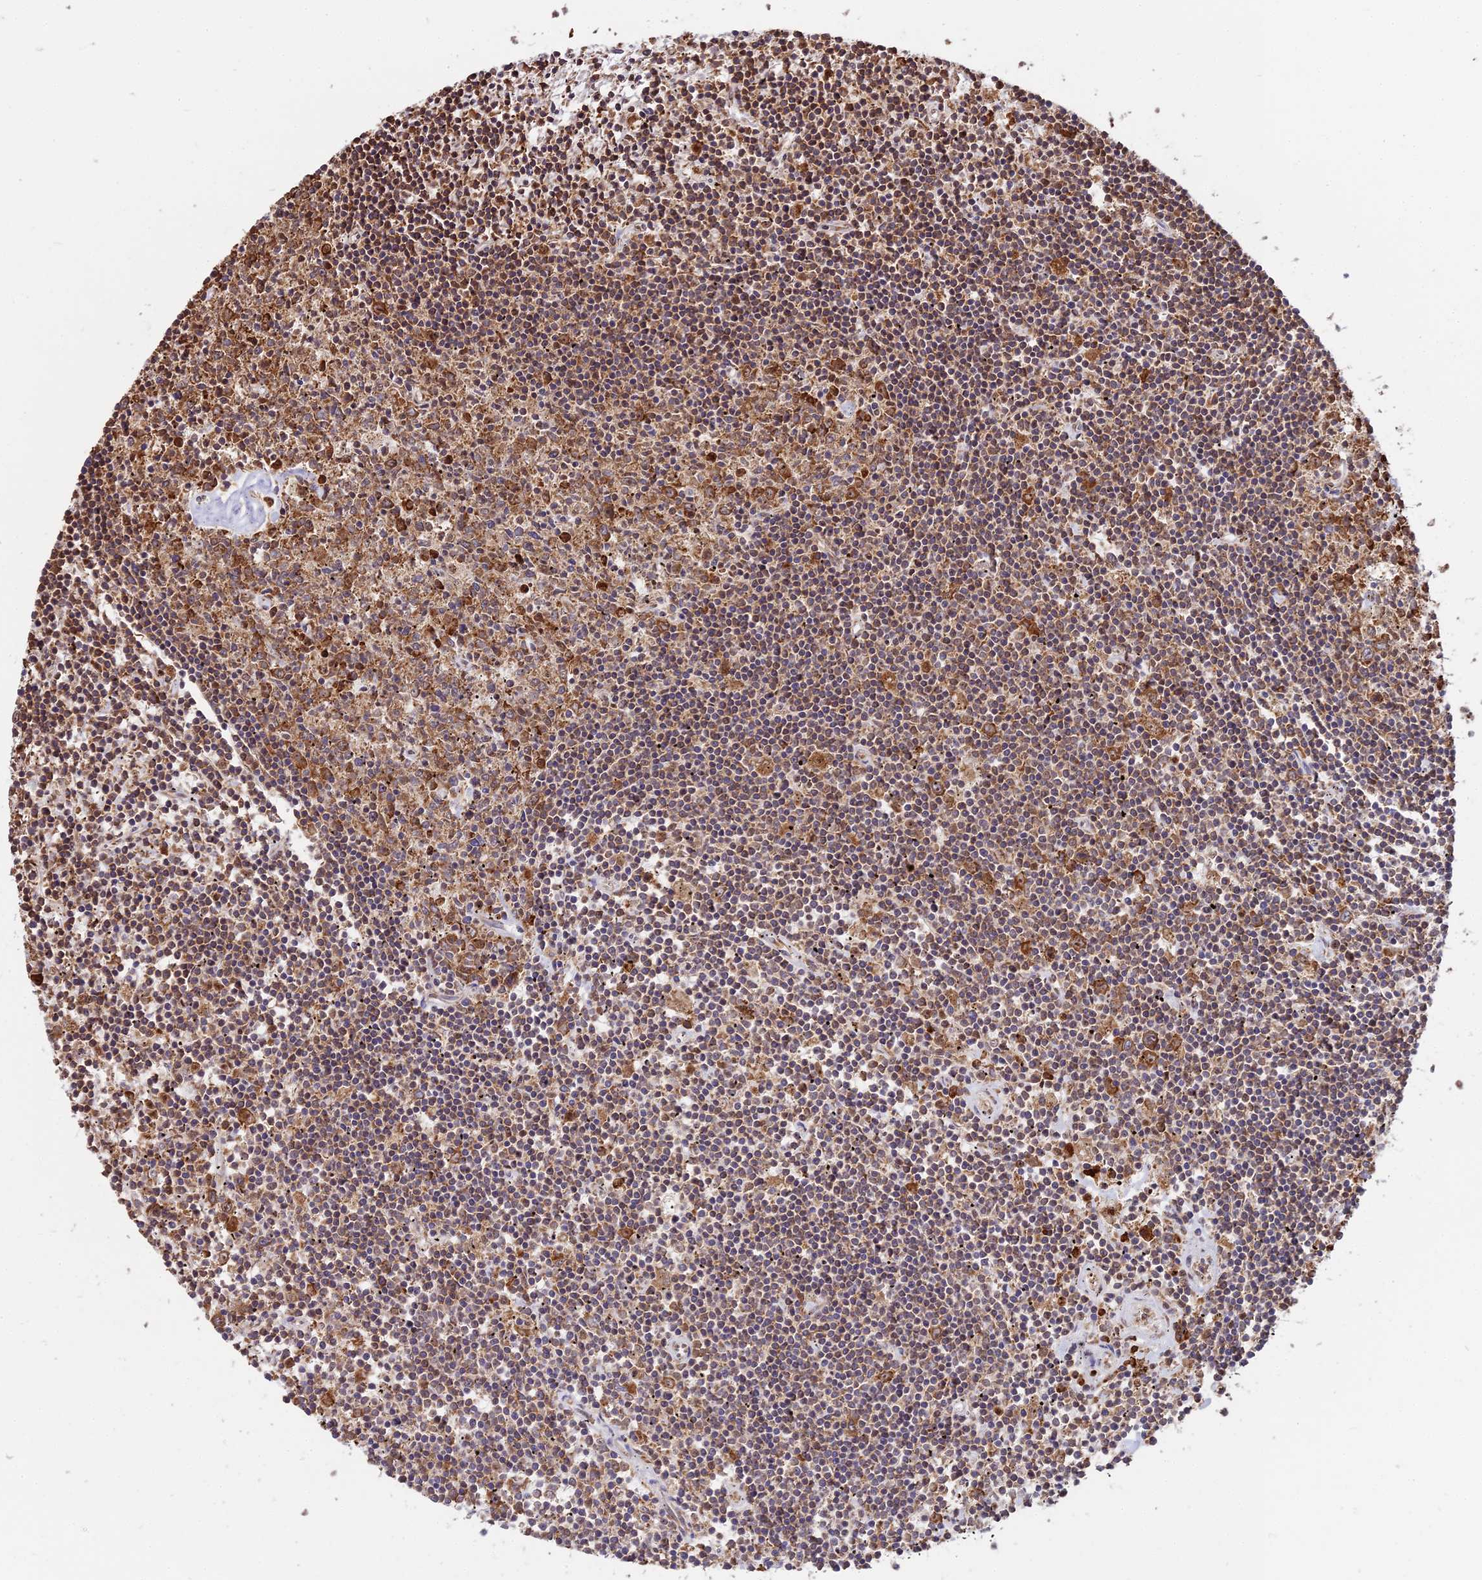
{"staining": {"intensity": "moderate", "quantity": "25%-75%", "location": "cytoplasmic/membranous"}, "tissue": "lymphoma", "cell_type": "Tumor cells", "image_type": "cancer", "snomed": [{"axis": "morphology", "description": "Malignant lymphoma, non-Hodgkin's type, Low grade"}, {"axis": "topography", "description": "Spleen"}], "caption": "The micrograph demonstrates immunohistochemical staining of malignant lymphoma, non-Hodgkin's type (low-grade). There is moderate cytoplasmic/membranous expression is identified in approximately 25%-75% of tumor cells.", "gene": "RPL26", "patient": {"sex": "male", "age": 76}}